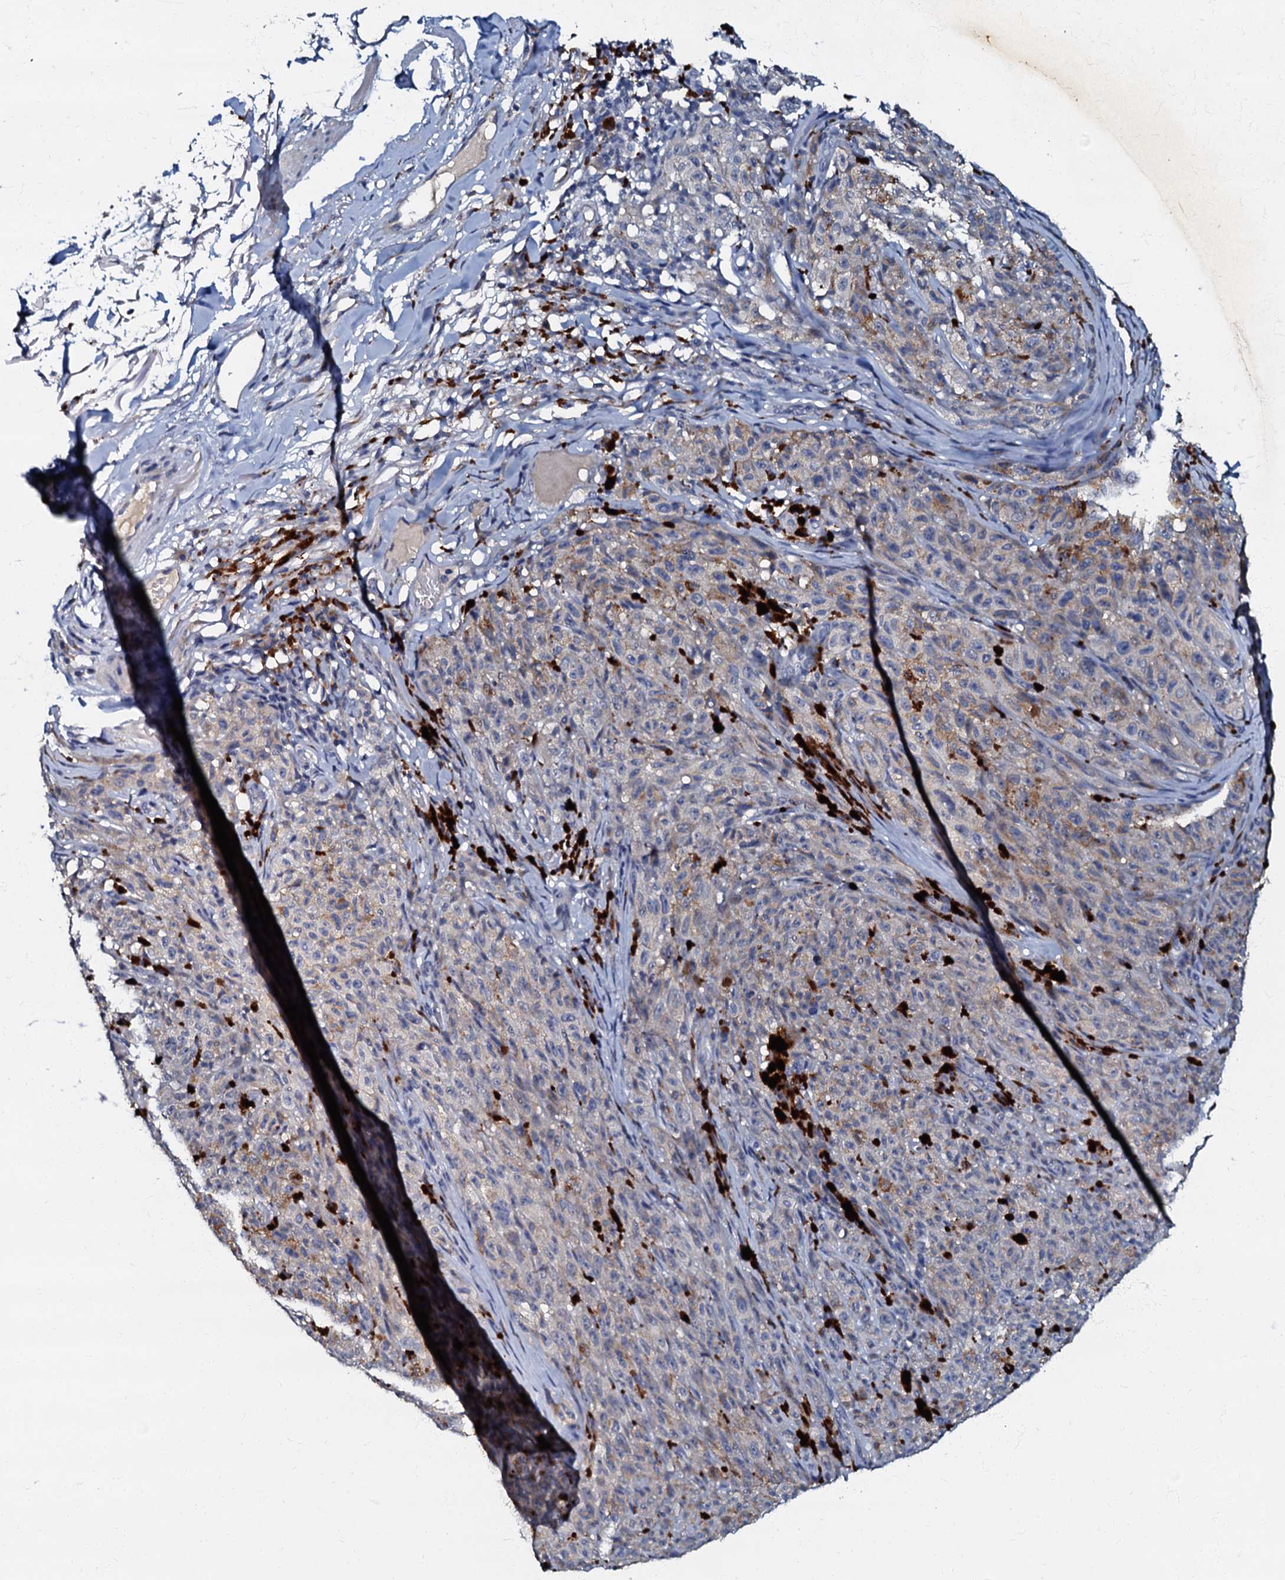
{"staining": {"intensity": "negative", "quantity": "none", "location": "none"}, "tissue": "melanoma", "cell_type": "Tumor cells", "image_type": "cancer", "snomed": [{"axis": "morphology", "description": "Malignant melanoma, NOS"}, {"axis": "topography", "description": "Skin"}], "caption": "IHC histopathology image of neoplastic tissue: malignant melanoma stained with DAB (3,3'-diaminobenzidine) demonstrates no significant protein positivity in tumor cells.", "gene": "OLAH", "patient": {"sex": "female", "age": 82}}